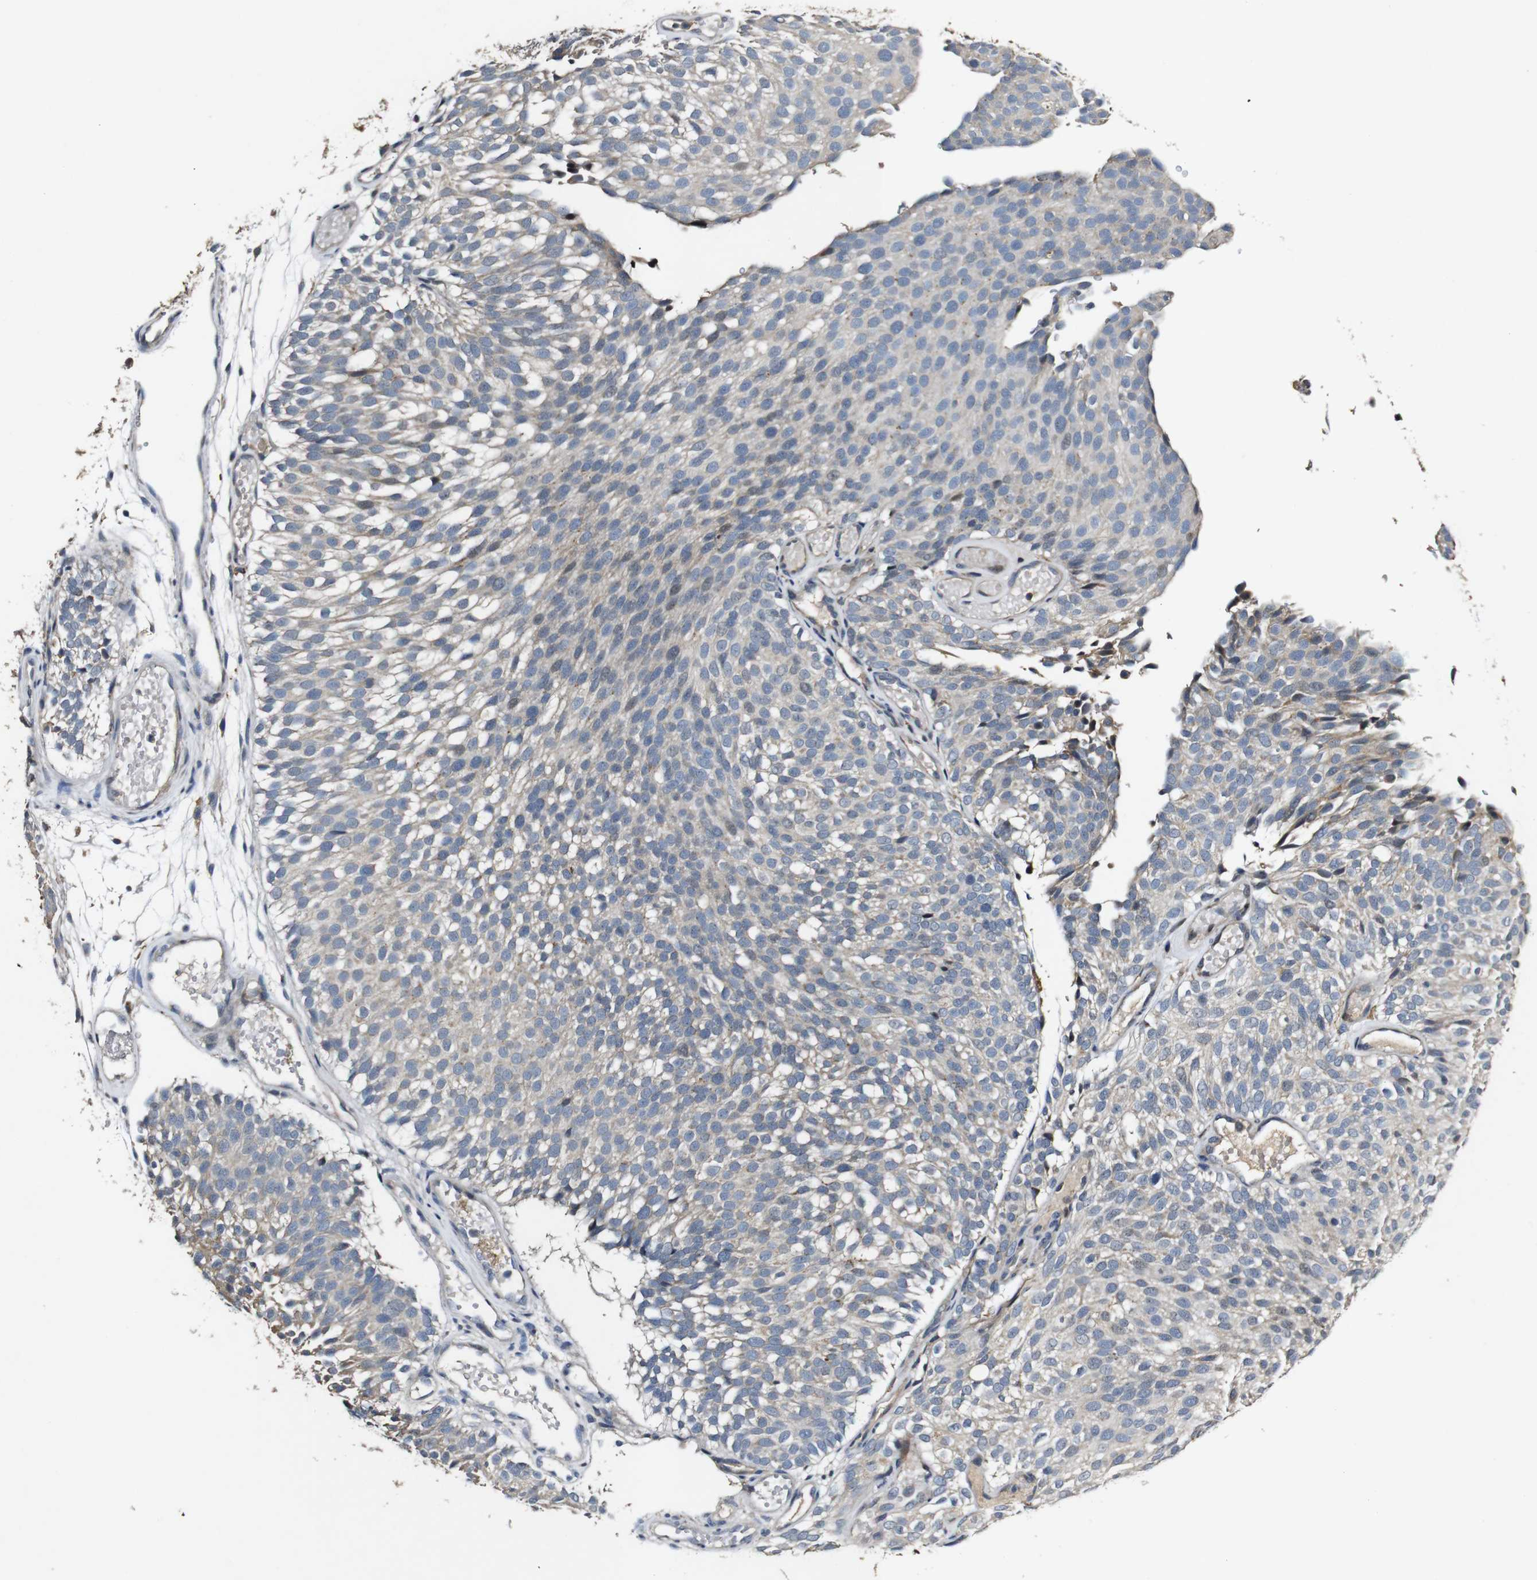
{"staining": {"intensity": "negative", "quantity": "none", "location": "none"}, "tissue": "urothelial cancer", "cell_type": "Tumor cells", "image_type": "cancer", "snomed": [{"axis": "morphology", "description": "Urothelial carcinoma, Low grade"}, {"axis": "topography", "description": "Urinary bladder"}], "caption": "Immunohistochemical staining of low-grade urothelial carcinoma demonstrates no significant staining in tumor cells.", "gene": "MAGI2", "patient": {"sex": "male", "age": 78}}